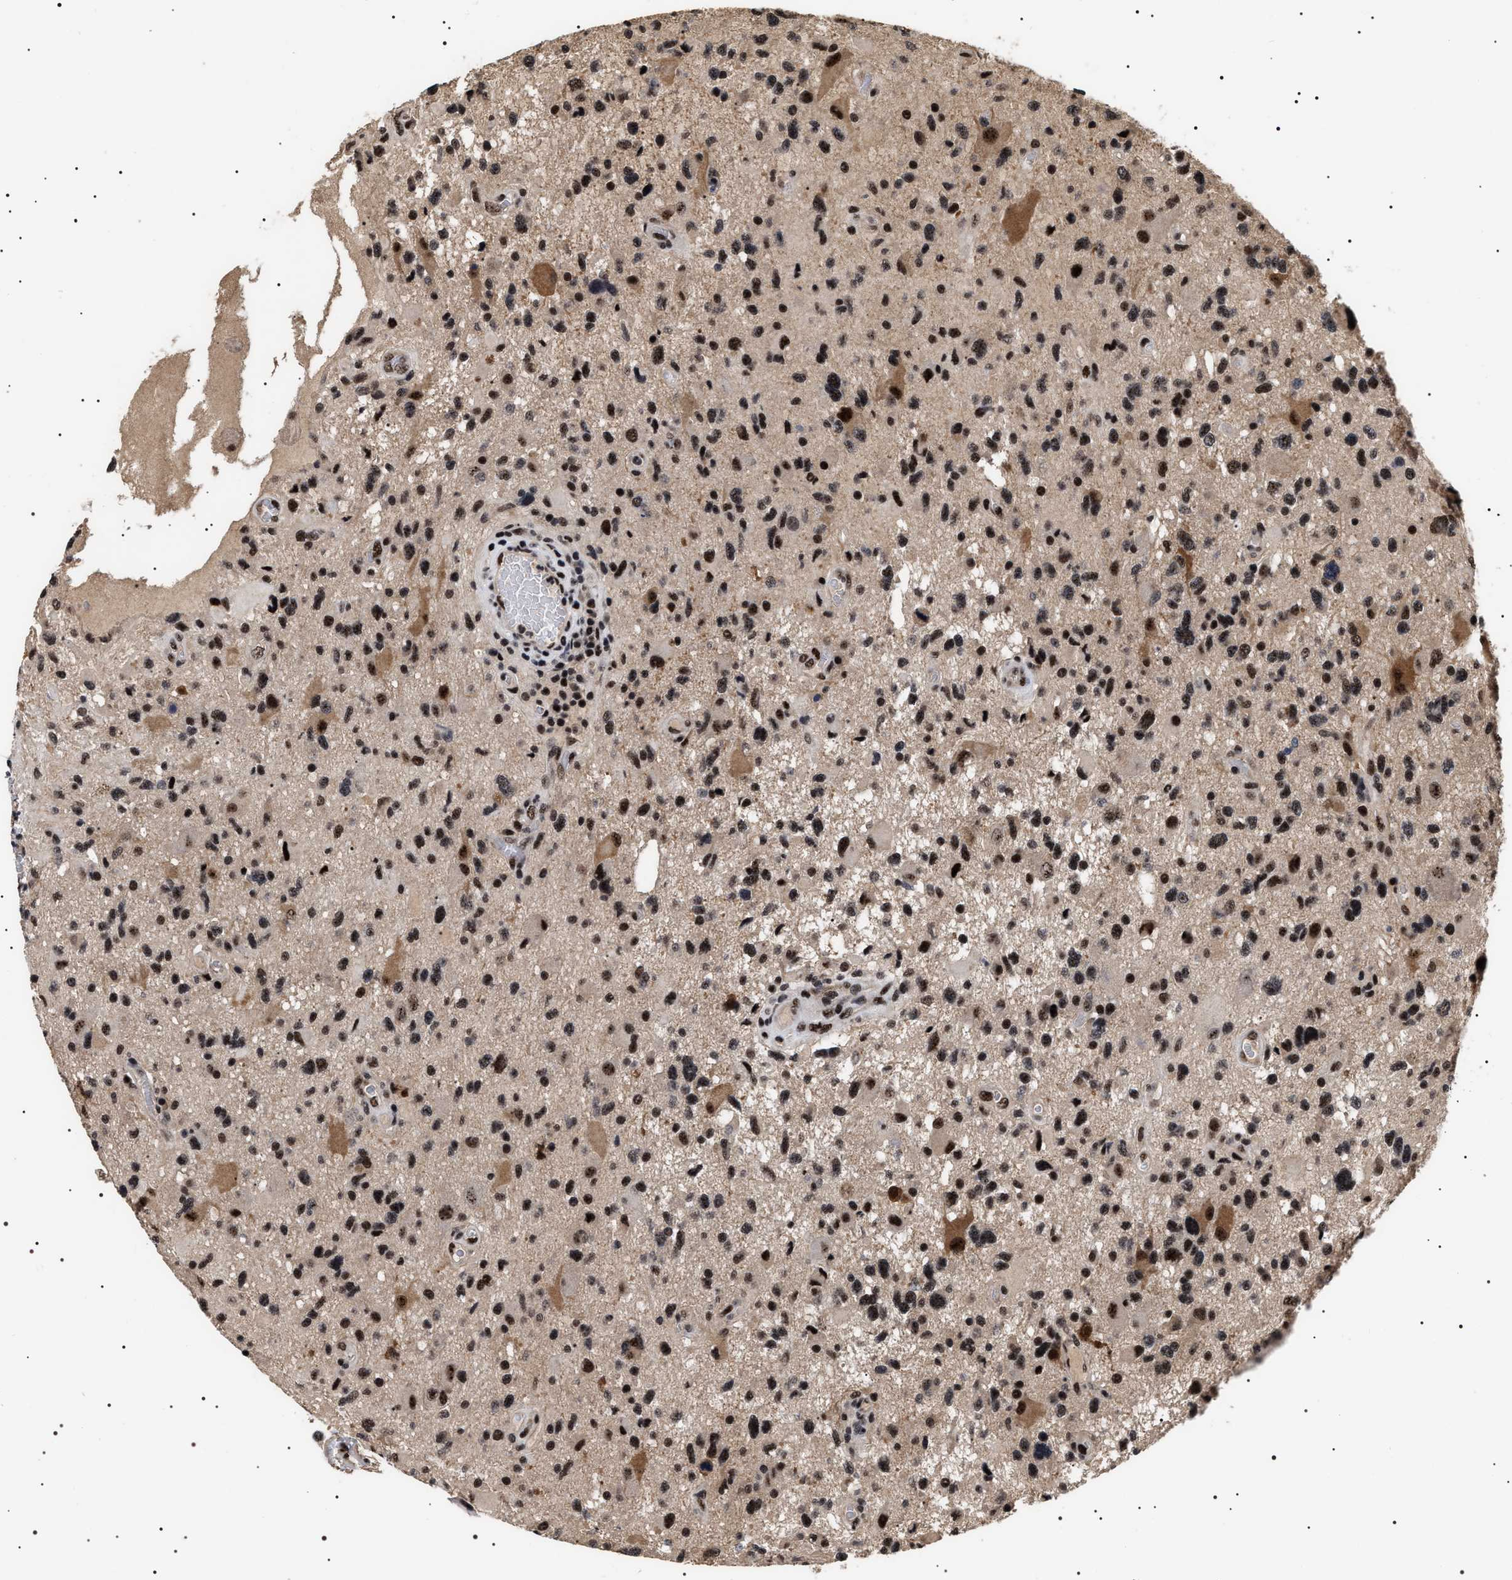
{"staining": {"intensity": "strong", "quantity": ">75%", "location": "cytoplasmic/membranous,nuclear"}, "tissue": "glioma", "cell_type": "Tumor cells", "image_type": "cancer", "snomed": [{"axis": "morphology", "description": "Glioma, malignant, High grade"}, {"axis": "topography", "description": "Brain"}], "caption": "Immunohistochemical staining of human glioma demonstrates high levels of strong cytoplasmic/membranous and nuclear protein staining in about >75% of tumor cells. (DAB (3,3'-diaminobenzidine) IHC with brightfield microscopy, high magnification).", "gene": "CAAP1", "patient": {"sex": "male", "age": 33}}